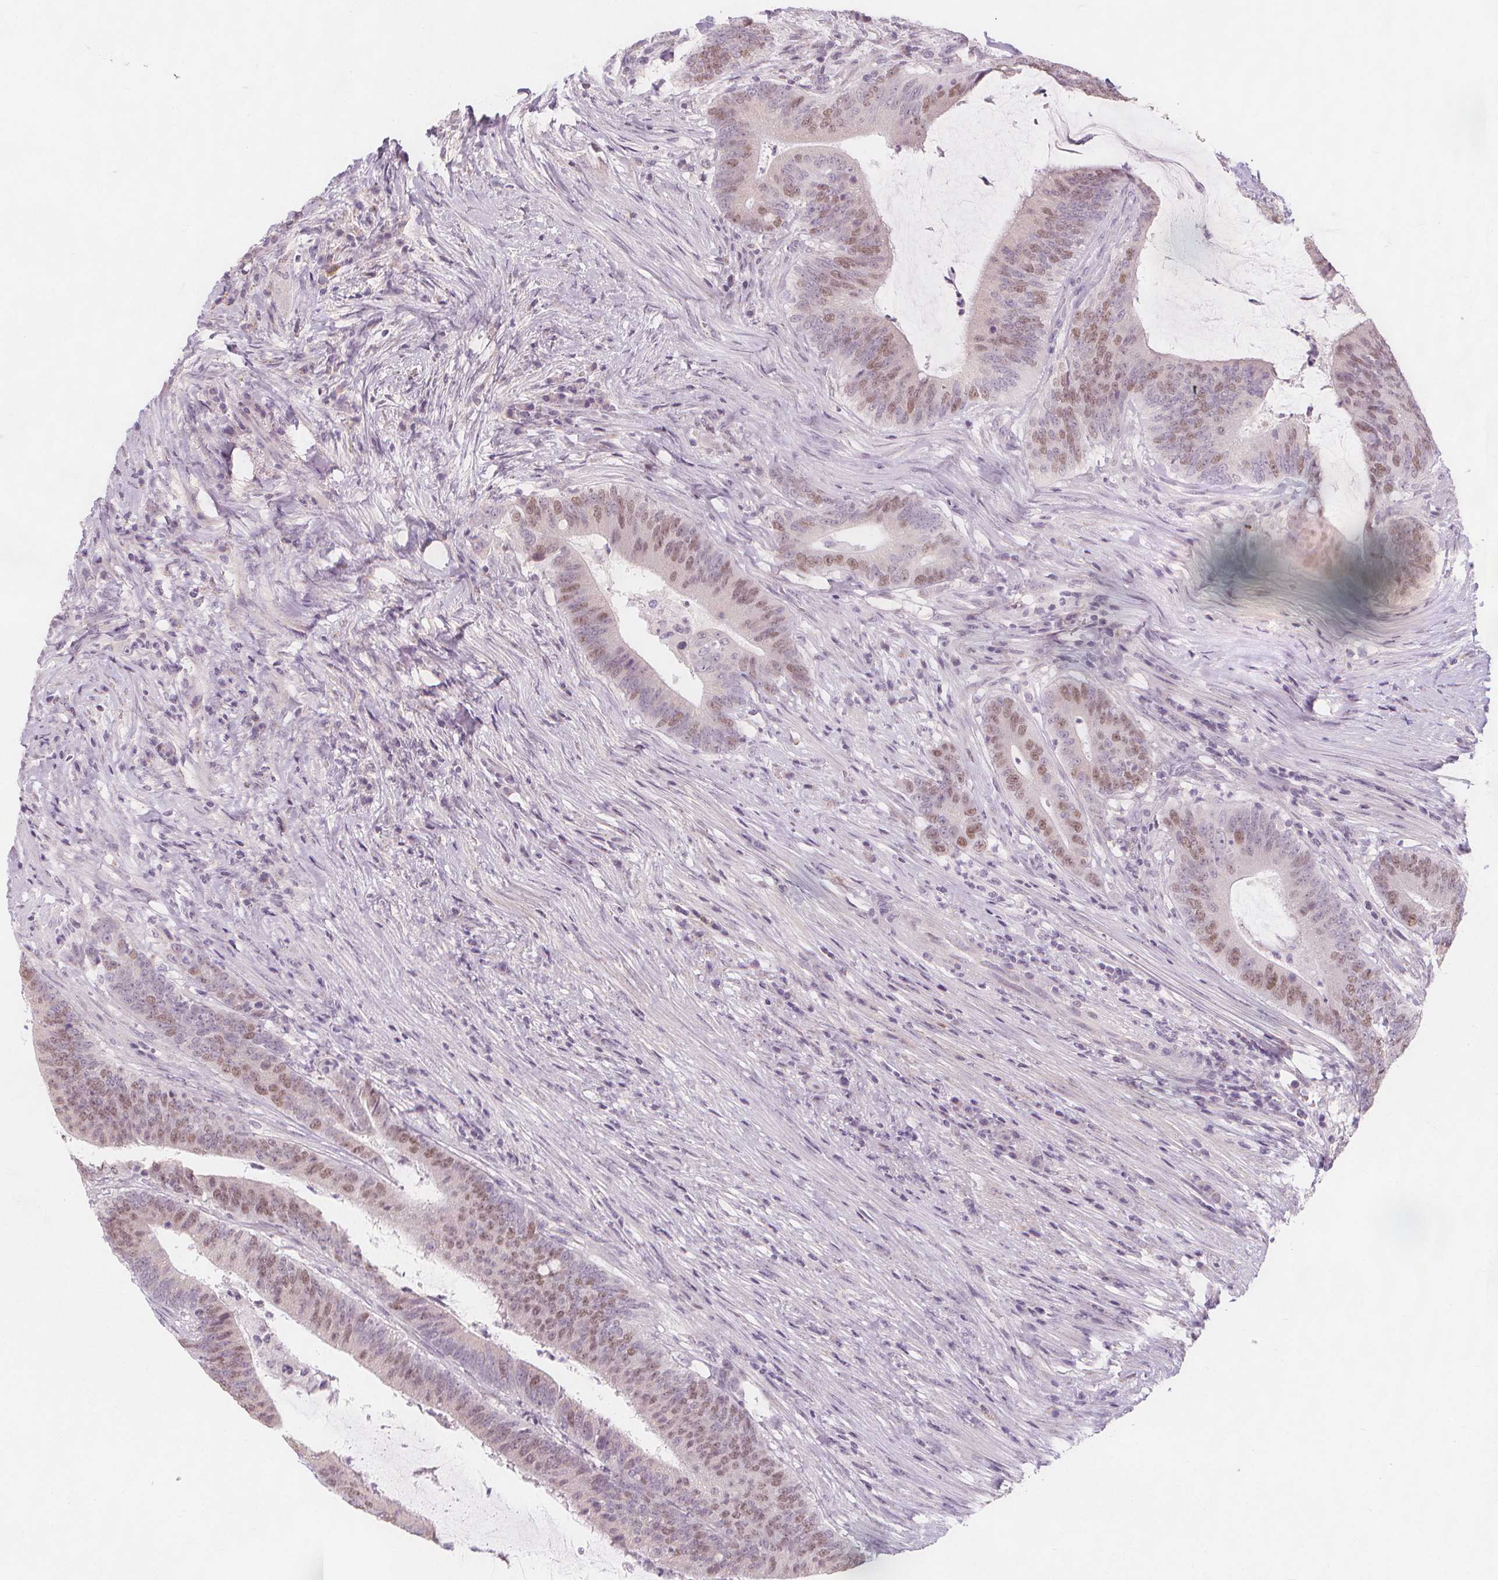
{"staining": {"intensity": "moderate", "quantity": "25%-75%", "location": "nuclear"}, "tissue": "colorectal cancer", "cell_type": "Tumor cells", "image_type": "cancer", "snomed": [{"axis": "morphology", "description": "Adenocarcinoma, NOS"}, {"axis": "topography", "description": "Colon"}], "caption": "Tumor cells demonstrate moderate nuclear positivity in approximately 25%-75% of cells in adenocarcinoma (colorectal). Ihc stains the protein of interest in brown and the nuclei are stained blue.", "gene": "TIPIN", "patient": {"sex": "female", "age": 43}}